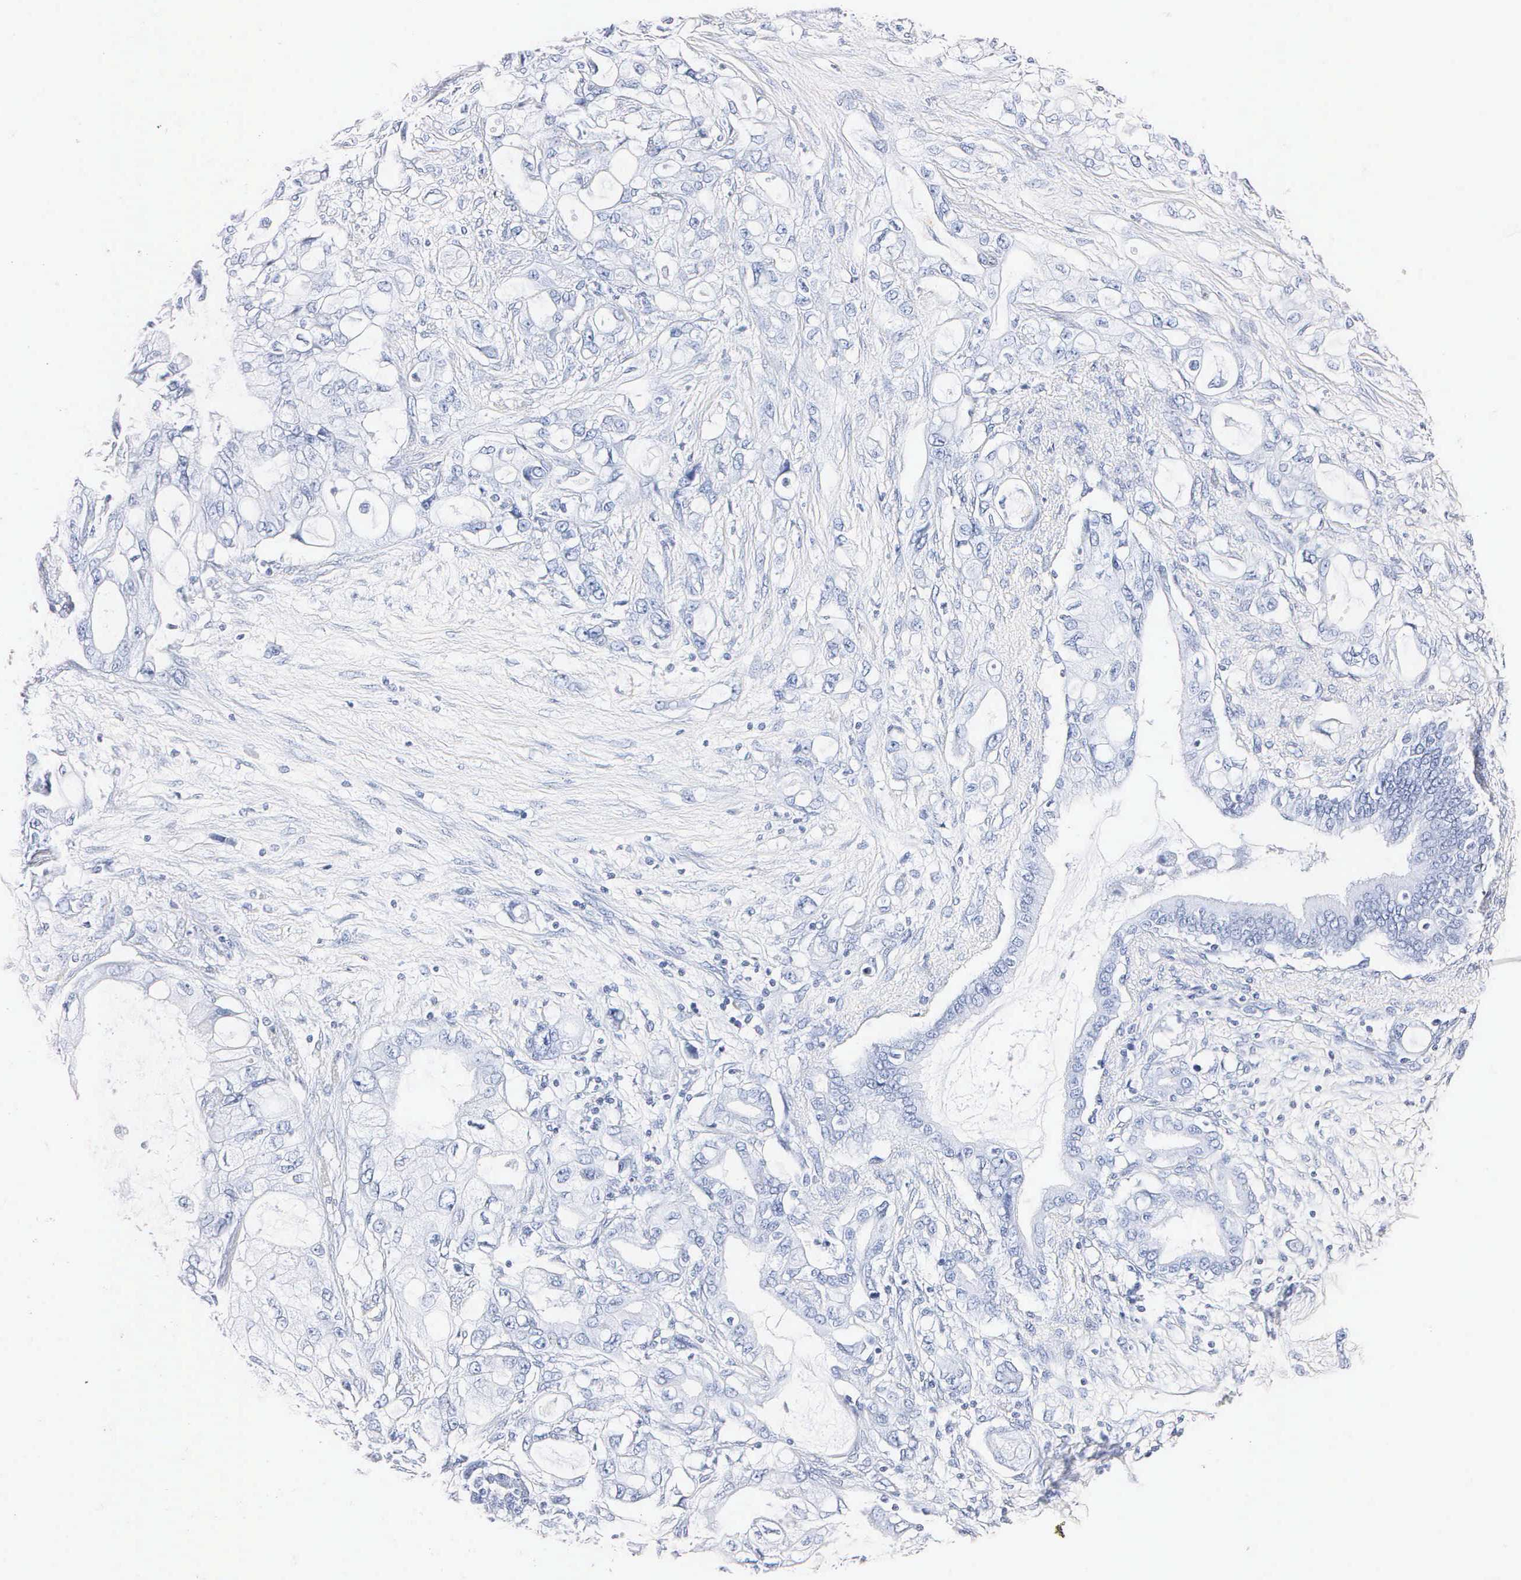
{"staining": {"intensity": "negative", "quantity": "none", "location": "none"}, "tissue": "pancreatic cancer", "cell_type": "Tumor cells", "image_type": "cancer", "snomed": [{"axis": "morphology", "description": "Adenocarcinoma, NOS"}, {"axis": "topography", "description": "Pancreas"}], "caption": "High magnification brightfield microscopy of pancreatic adenocarcinoma stained with DAB (3,3'-diaminobenzidine) (brown) and counterstained with hematoxylin (blue): tumor cells show no significant staining.", "gene": "MB", "patient": {"sex": "female", "age": 70}}